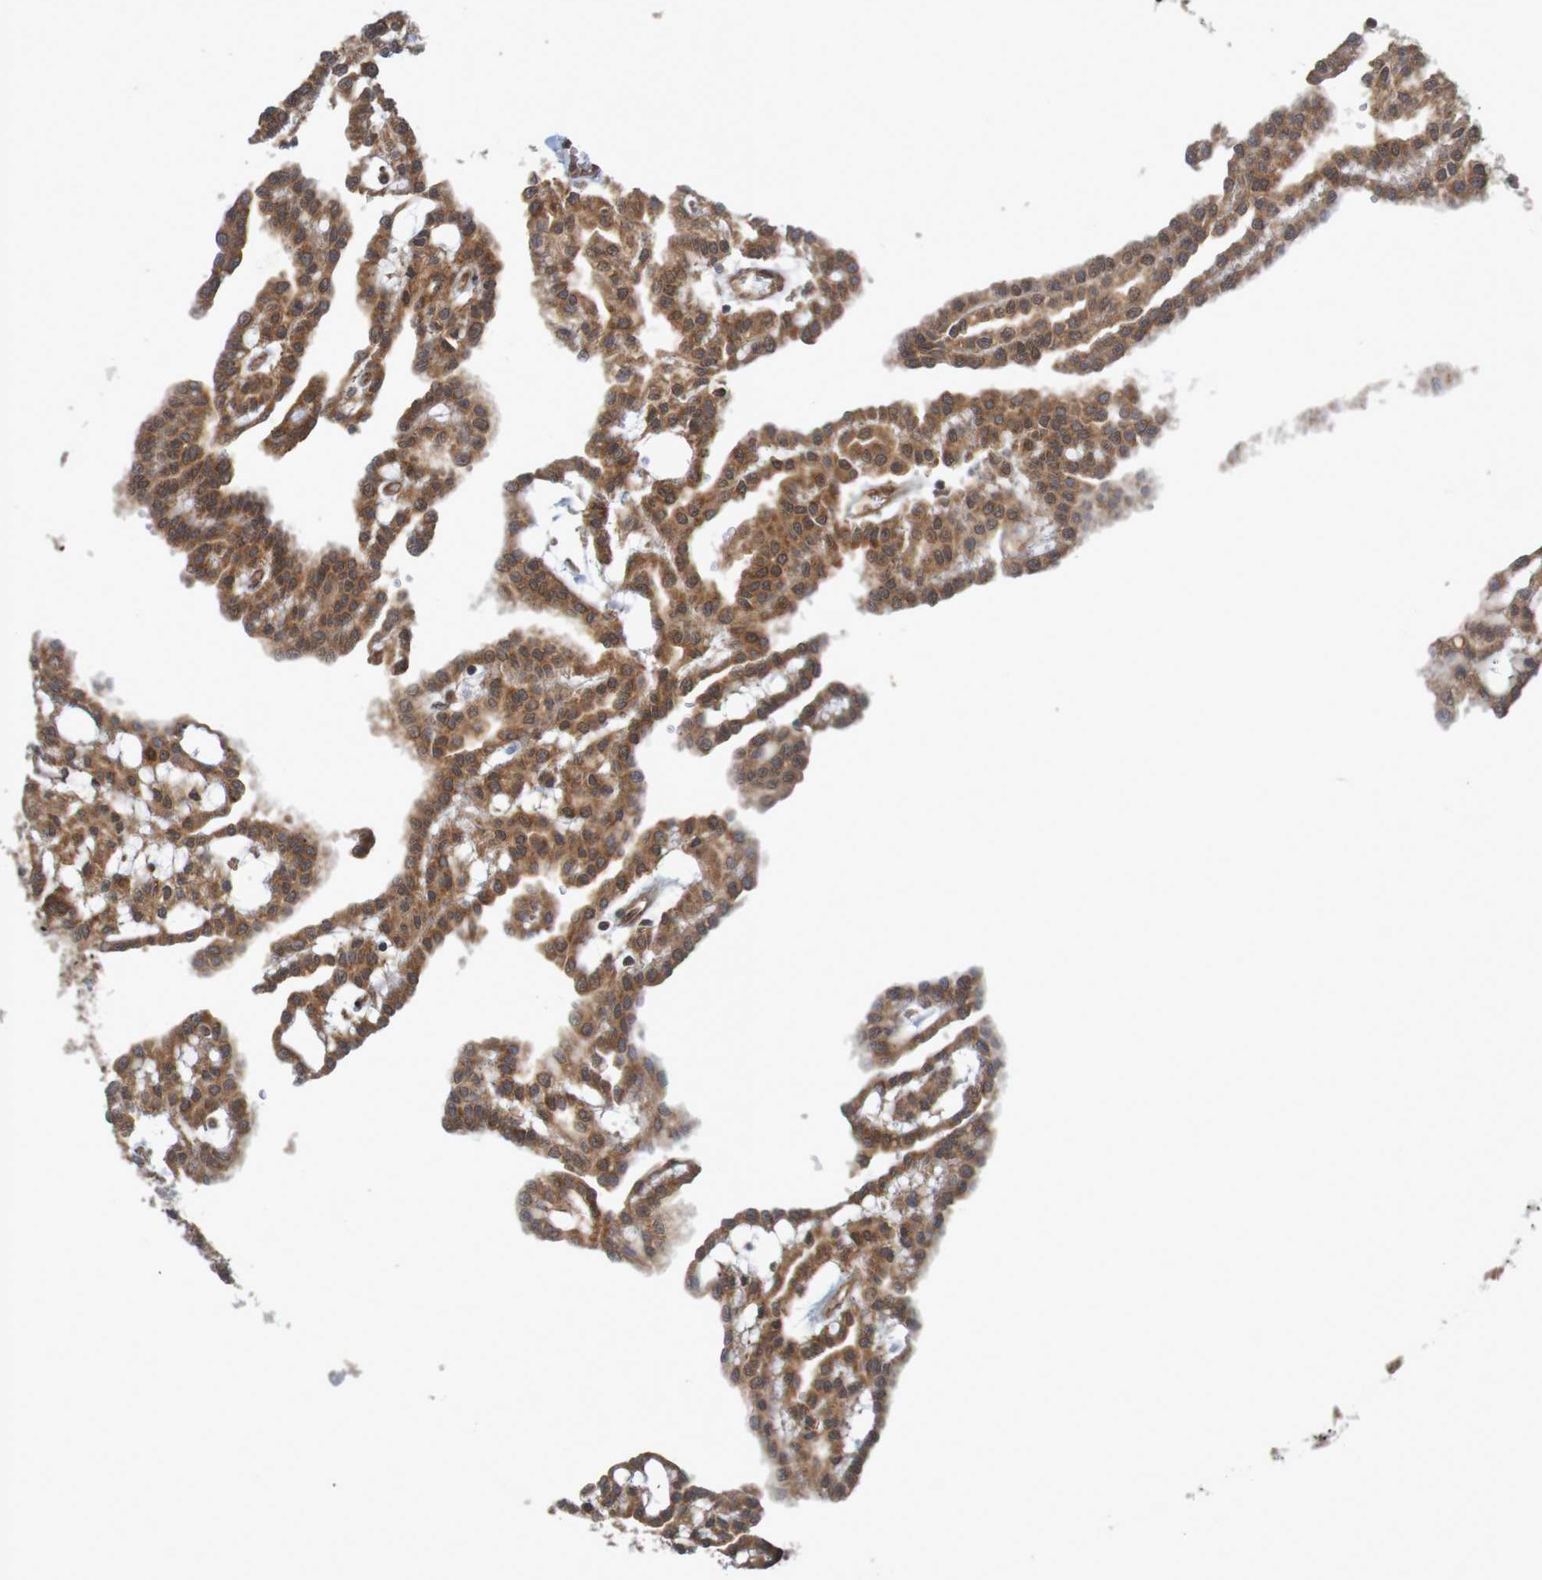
{"staining": {"intensity": "moderate", "quantity": ">75%", "location": "cytoplasmic/membranous"}, "tissue": "renal cancer", "cell_type": "Tumor cells", "image_type": "cancer", "snomed": [{"axis": "morphology", "description": "Adenocarcinoma, NOS"}, {"axis": "topography", "description": "Kidney"}], "caption": "Protein expression analysis of human renal adenocarcinoma reveals moderate cytoplasmic/membranous staining in about >75% of tumor cells.", "gene": "MRPL52", "patient": {"sex": "male", "age": 63}}